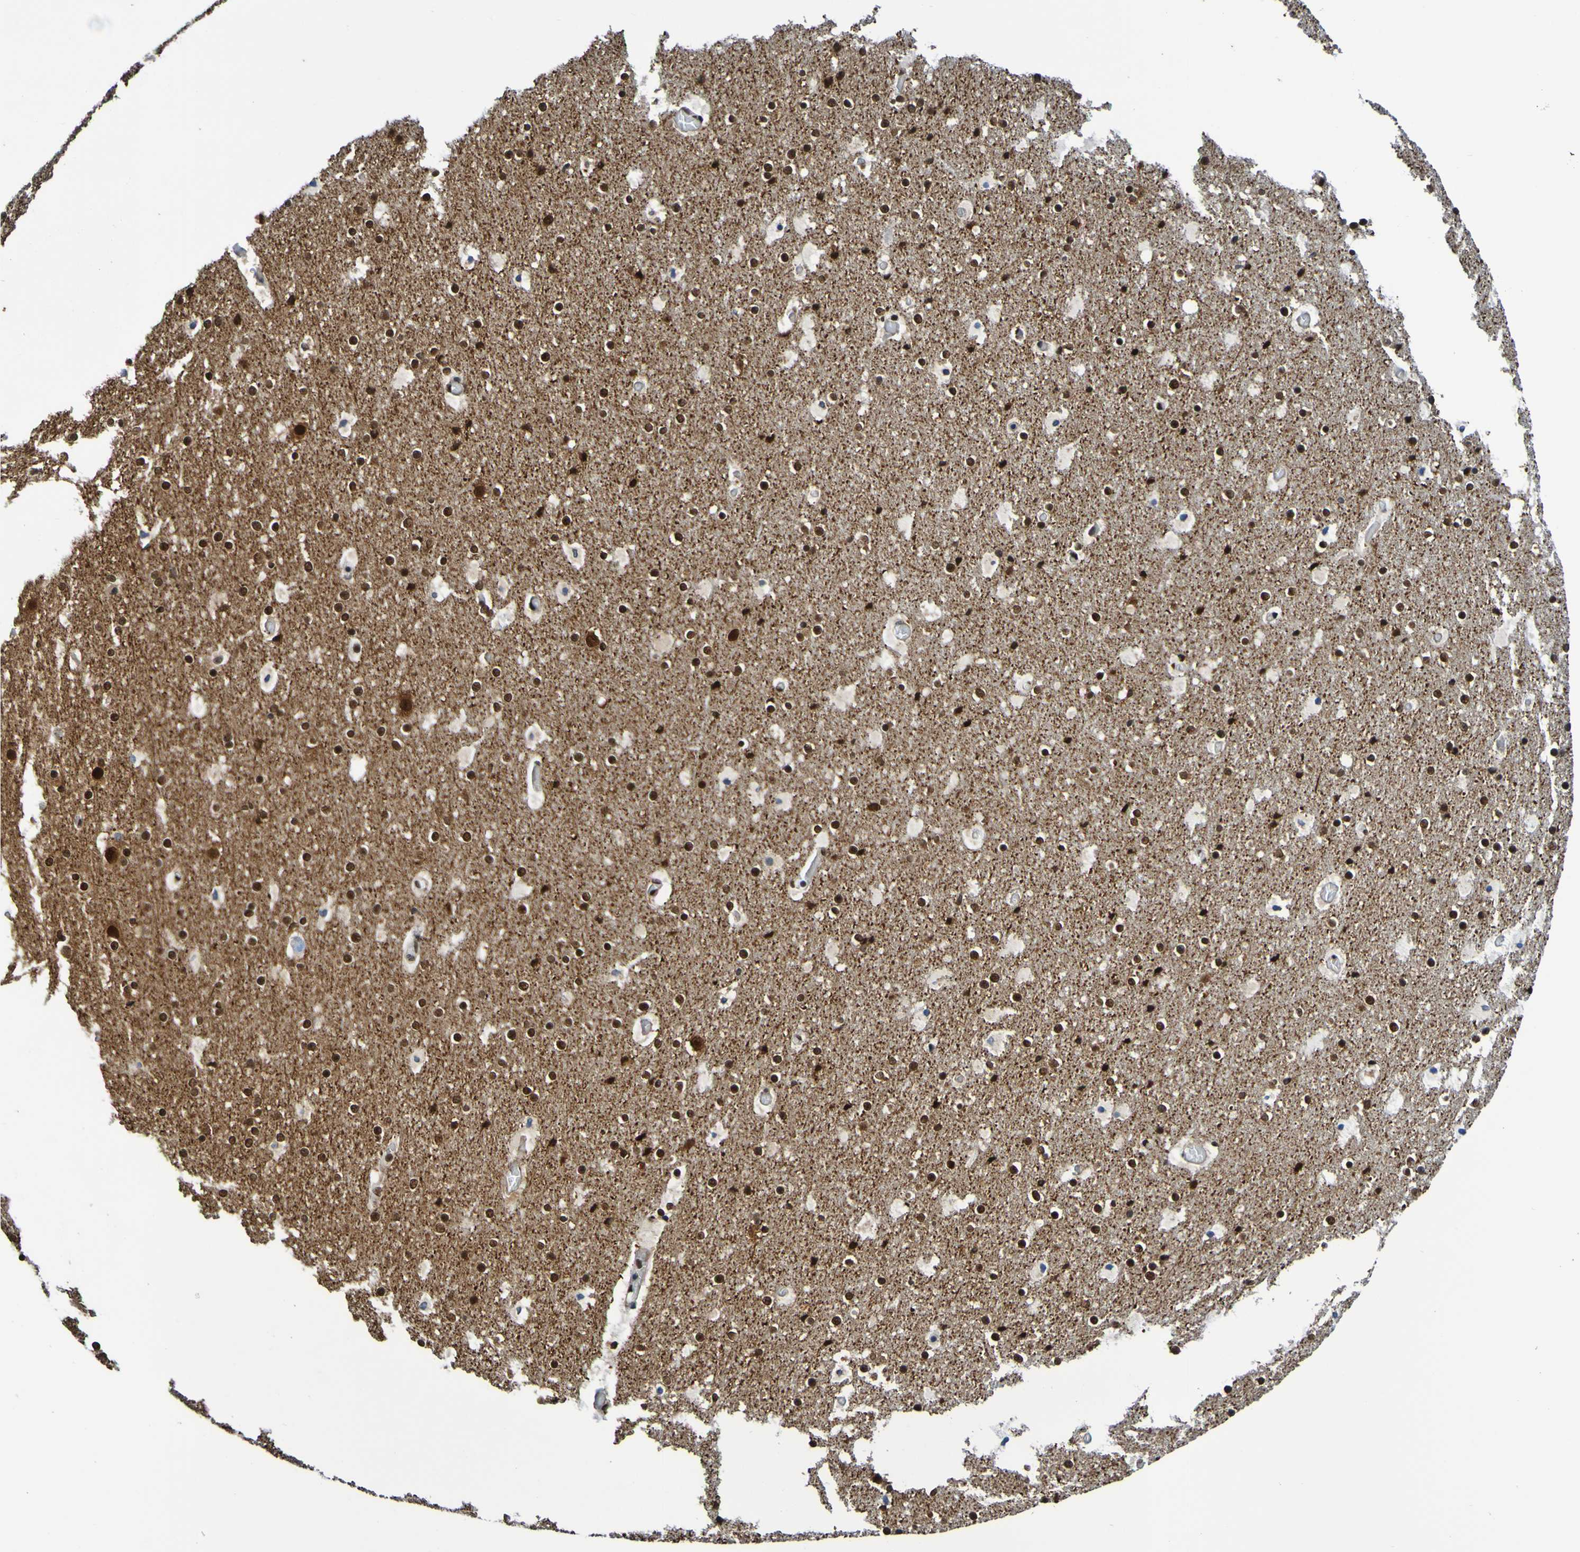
{"staining": {"intensity": "moderate", "quantity": ">75%", "location": "nuclear"}, "tissue": "cerebral cortex", "cell_type": "Endothelial cells", "image_type": "normal", "snomed": [{"axis": "morphology", "description": "Normal tissue, NOS"}, {"axis": "topography", "description": "Cerebral cortex"}], "caption": "Moderate nuclear positivity is identified in approximately >75% of endothelial cells in unremarkable cerebral cortex. (brown staining indicates protein expression, while blue staining denotes nuclei).", "gene": "HDAC2", "patient": {"sex": "male", "age": 57}}